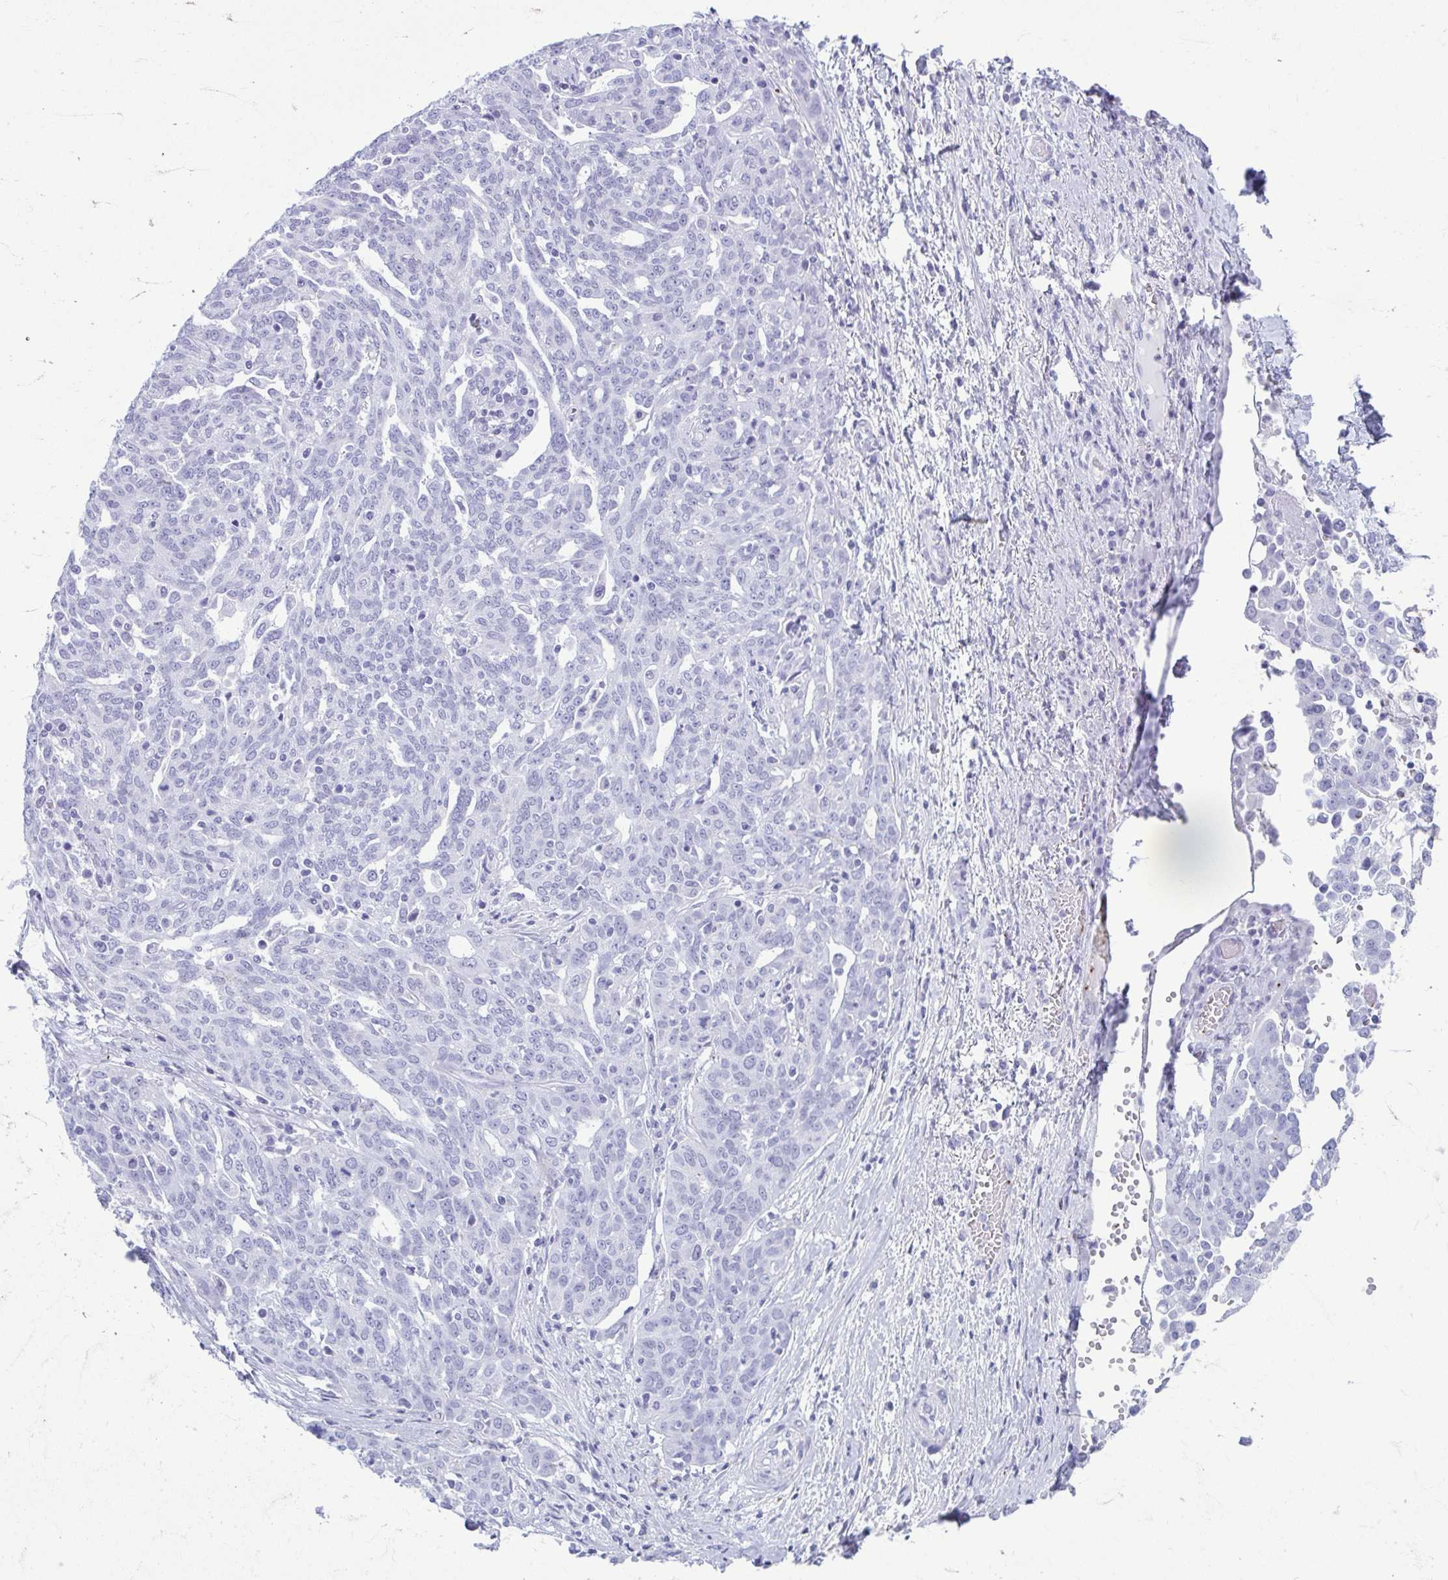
{"staining": {"intensity": "negative", "quantity": "none", "location": "none"}, "tissue": "ovarian cancer", "cell_type": "Tumor cells", "image_type": "cancer", "snomed": [{"axis": "morphology", "description": "Cystadenocarcinoma, serous, NOS"}, {"axis": "topography", "description": "Ovary"}], "caption": "Human serous cystadenocarcinoma (ovarian) stained for a protein using immunohistochemistry exhibits no staining in tumor cells.", "gene": "TCEAL3", "patient": {"sex": "female", "age": 67}}